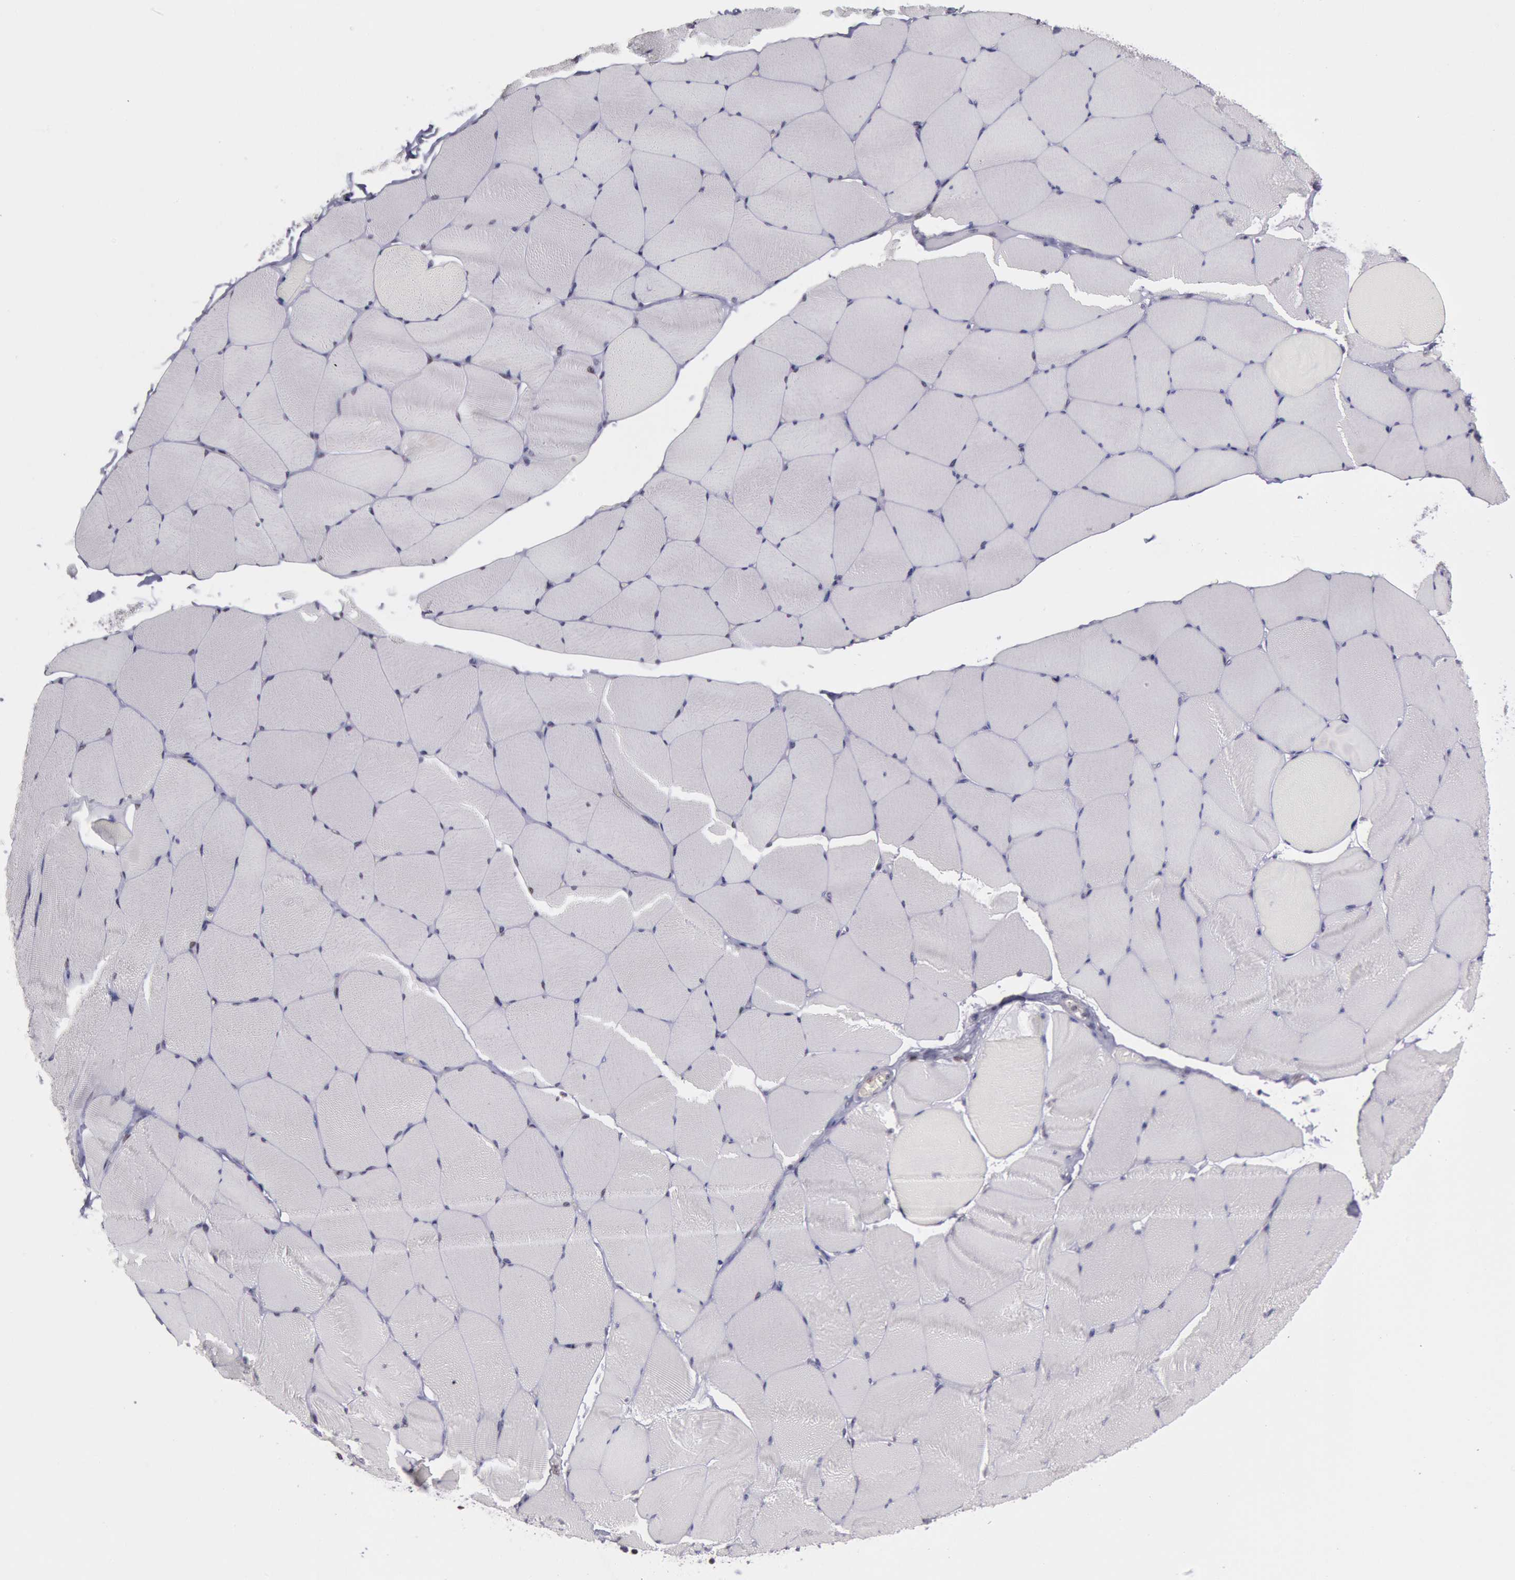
{"staining": {"intensity": "moderate", "quantity": "25%-75%", "location": "nuclear"}, "tissue": "skeletal muscle", "cell_type": "Myocytes", "image_type": "normal", "snomed": [{"axis": "morphology", "description": "Normal tissue, NOS"}, {"axis": "topography", "description": "Skeletal muscle"}, {"axis": "topography", "description": "Salivary gland"}], "caption": "Myocytes exhibit medium levels of moderate nuclear staining in about 25%-75% of cells in benign human skeletal muscle.", "gene": "NKAP", "patient": {"sex": "male", "age": 62}}